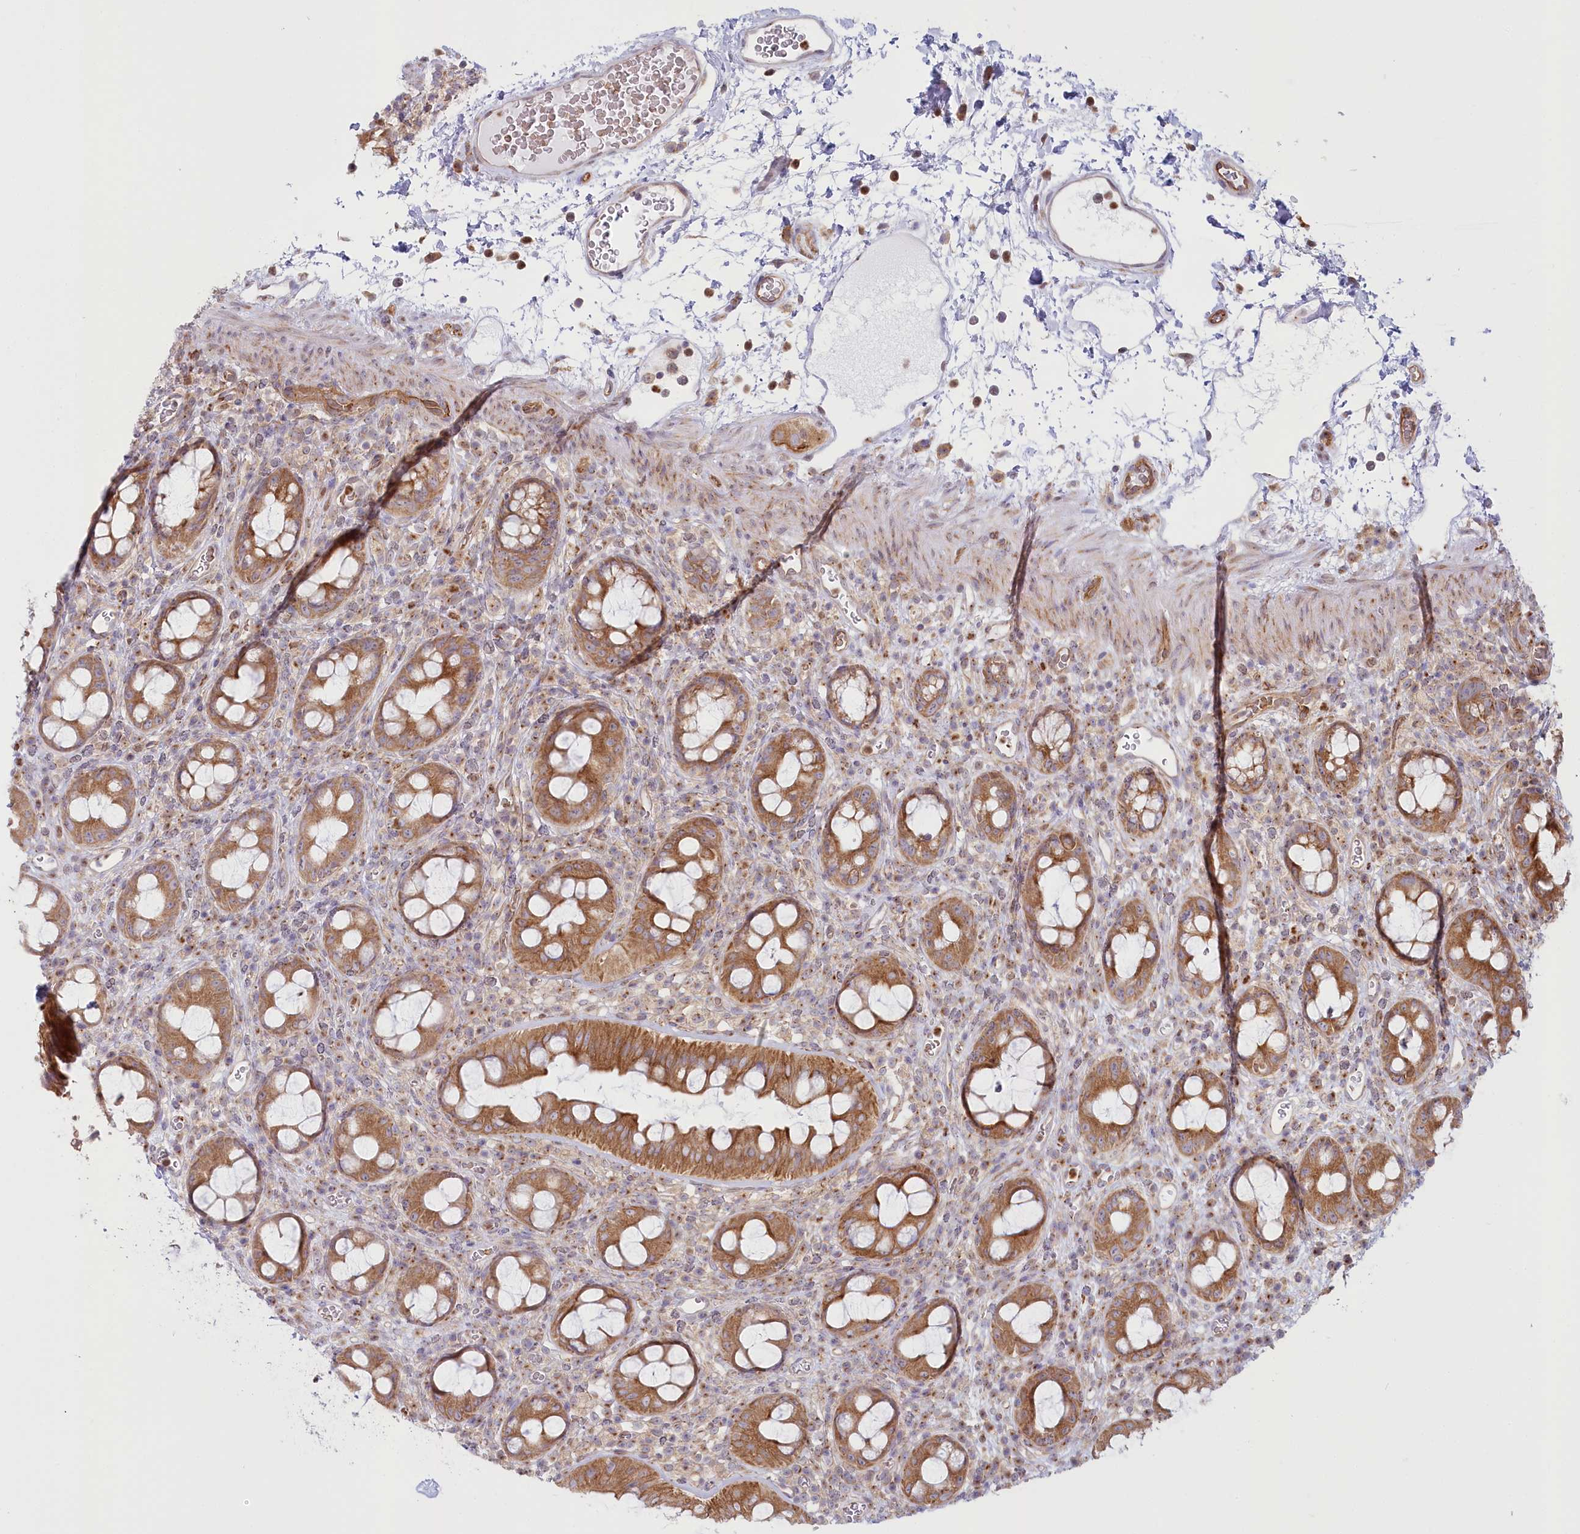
{"staining": {"intensity": "moderate", "quantity": ">75%", "location": "cytoplasmic/membranous"}, "tissue": "rectum", "cell_type": "Glandular cells", "image_type": "normal", "snomed": [{"axis": "morphology", "description": "Normal tissue, NOS"}, {"axis": "topography", "description": "Rectum"}], "caption": "High-power microscopy captured an immunohistochemistry (IHC) histopathology image of normal rectum, revealing moderate cytoplasmic/membranous staining in approximately >75% of glandular cells.", "gene": "COMMD3", "patient": {"sex": "female", "age": 57}}